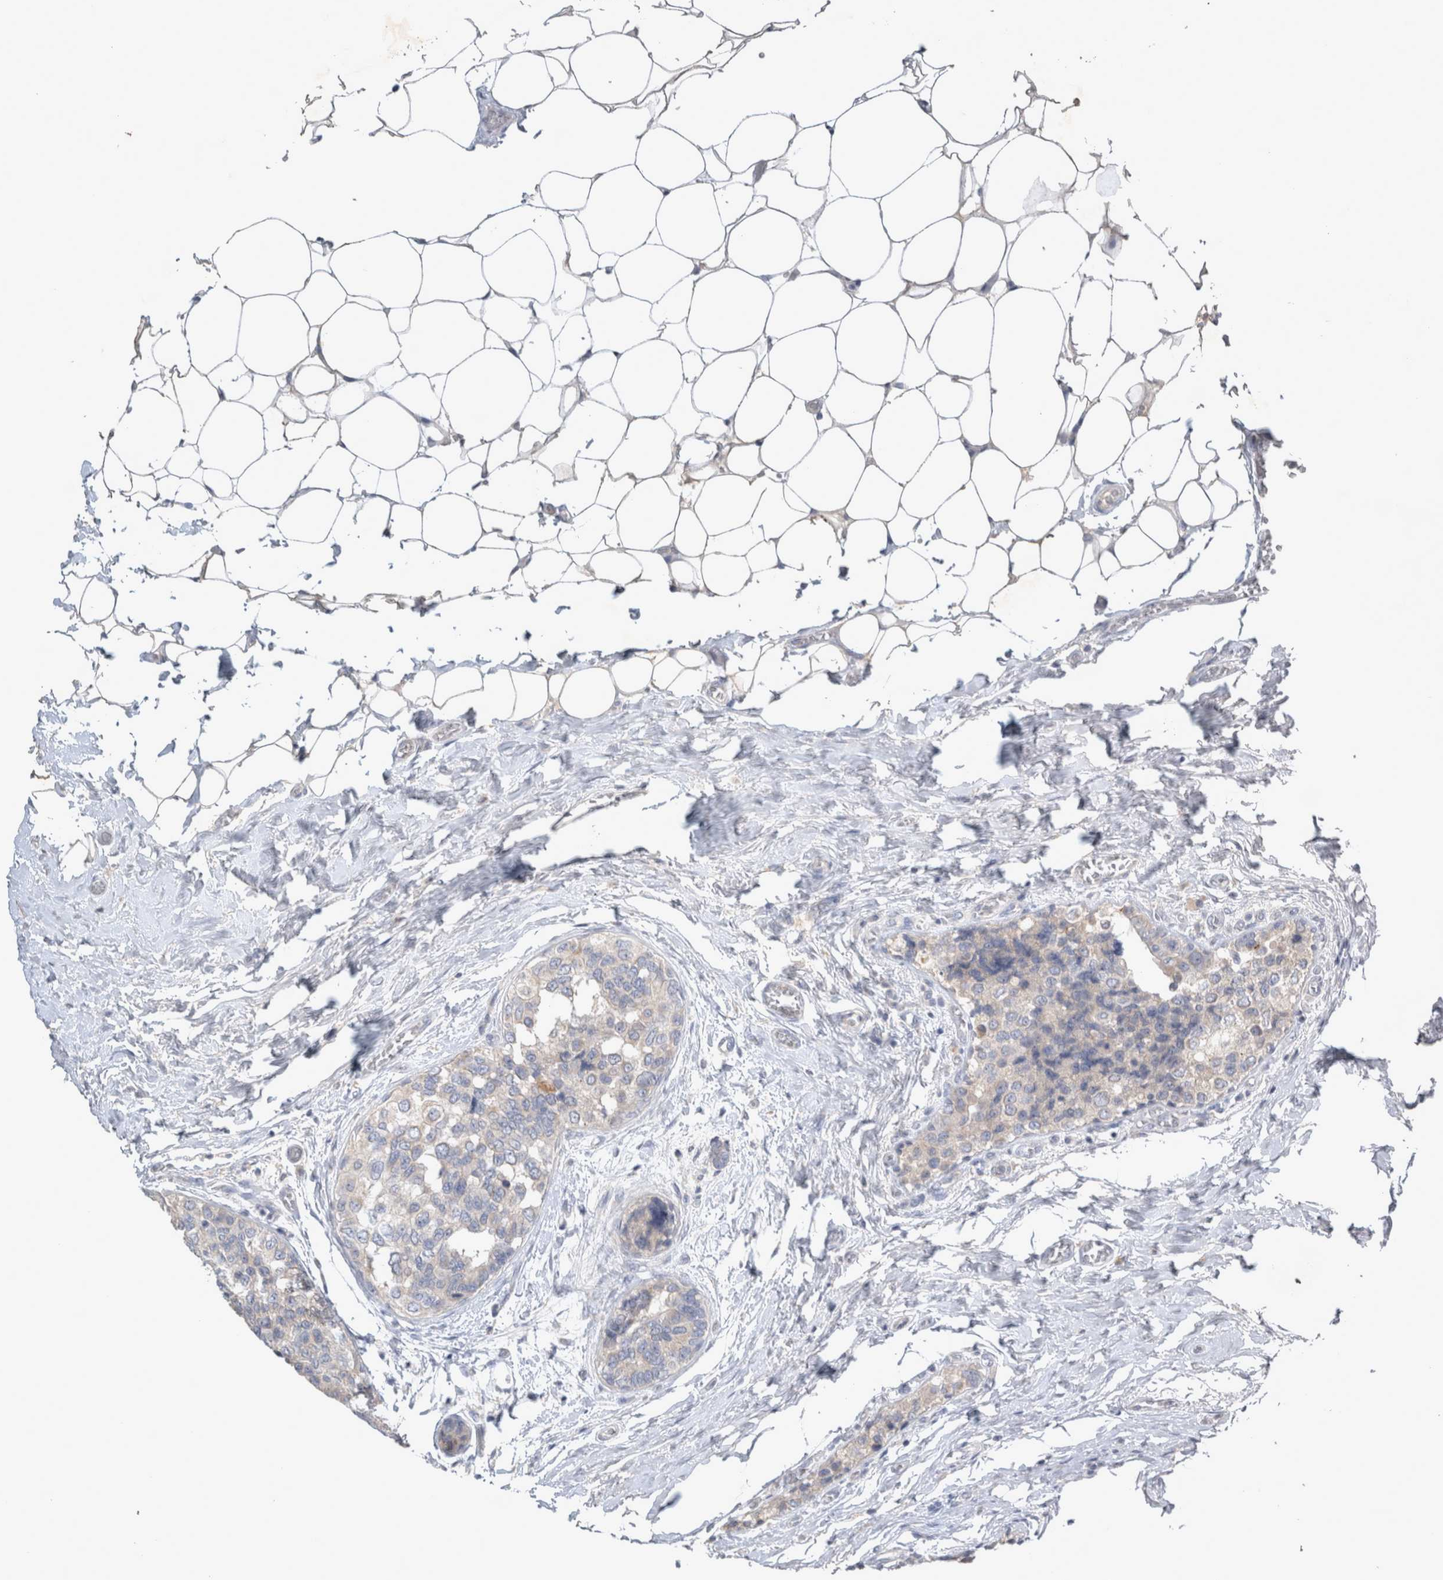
{"staining": {"intensity": "negative", "quantity": "none", "location": "none"}, "tissue": "breast cancer", "cell_type": "Tumor cells", "image_type": "cancer", "snomed": [{"axis": "morphology", "description": "Normal tissue, NOS"}, {"axis": "morphology", "description": "Duct carcinoma"}, {"axis": "topography", "description": "Breast"}], "caption": "Immunohistochemistry (IHC) of human breast infiltrating ductal carcinoma shows no expression in tumor cells.", "gene": "SLC22A11", "patient": {"sex": "female", "age": 43}}